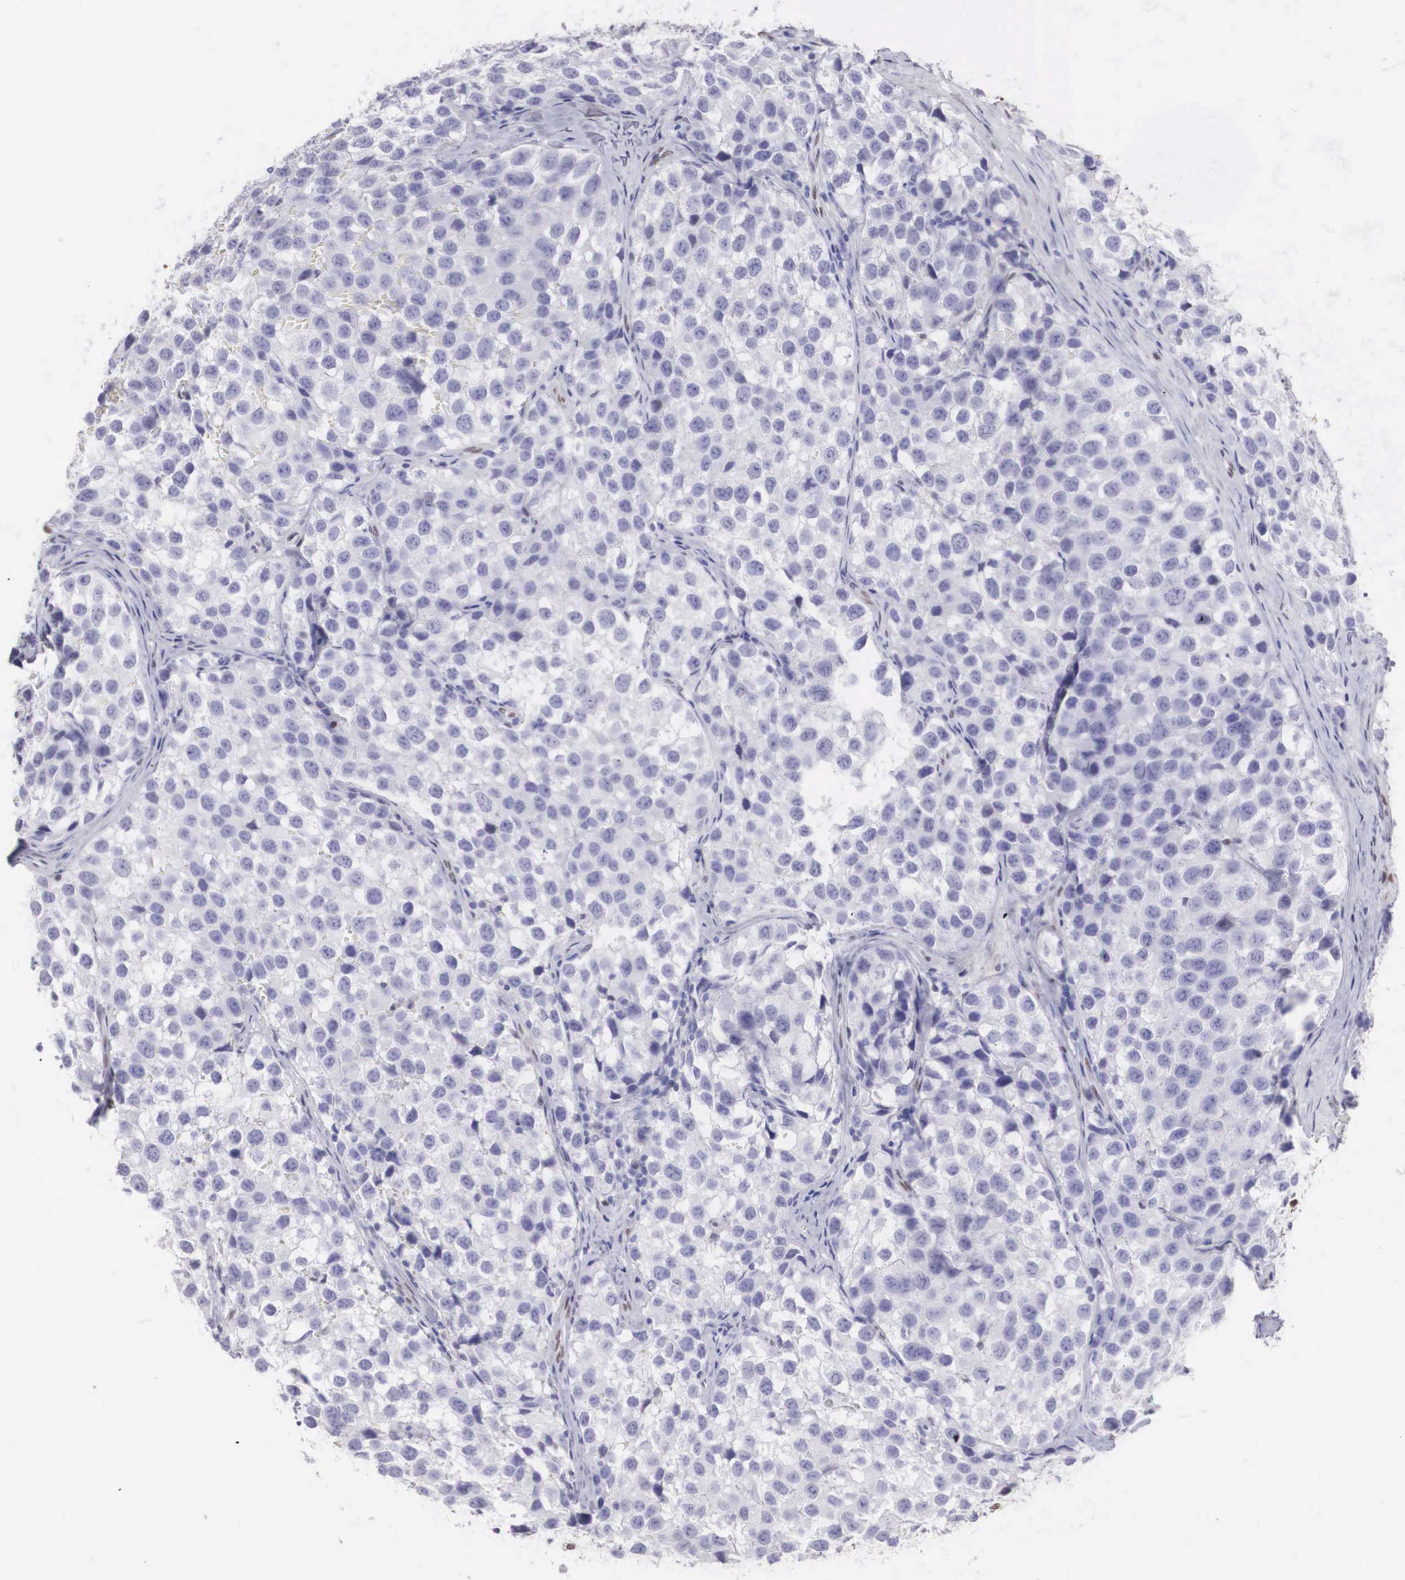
{"staining": {"intensity": "negative", "quantity": "none", "location": "none"}, "tissue": "testis cancer", "cell_type": "Tumor cells", "image_type": "cancer", "snomed": [{"axis": "morphology", "description": "Seminoma, NOS"}, {"axis": "topography", "description": "Testis"}], "caption": "IHC photomicrograph of seminoma (testis) stained for a protein (brown), which shows no expression in tumor cells.", "gene": "HMGN5", "patient": {"sex": "male", "age": 39}}